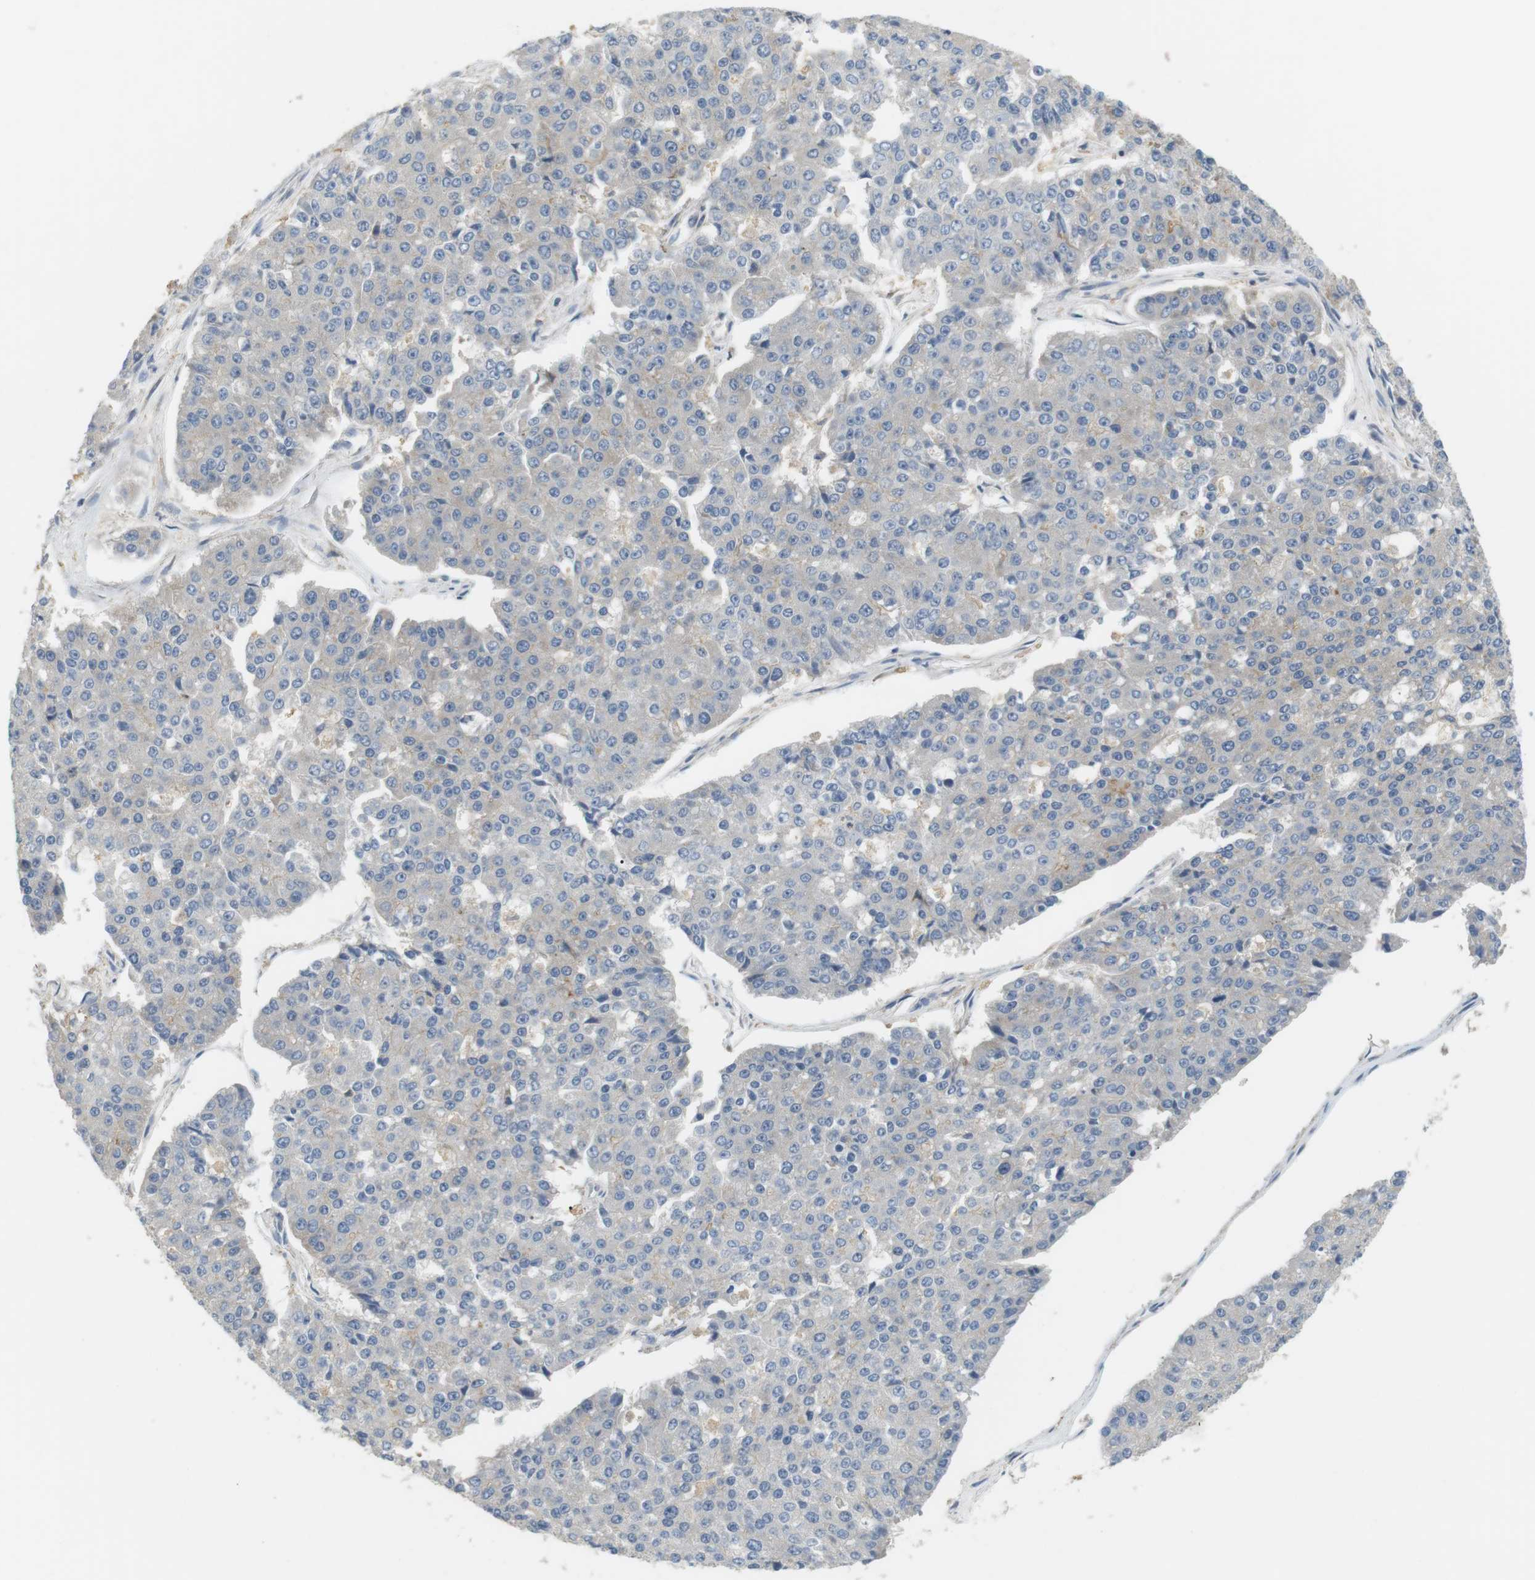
{"staining": {"intensity": "negative", "quantity": "none", "location": "none"}, "tissue": "pancreatic cancer", "cell_type": "Tumor cells", "image_type": "cancer", "snomed": [{"axis": "morphology", "description": "Adenocarcinoma, NOS"}, {"axis": "topography", "description": "Pancreas"}], "caption": "Tumor cells are negative for brown protein staining in pancreatic cancer.", "gene": "TMEM200A", "patient": {"sex": "male", "age": 50}}